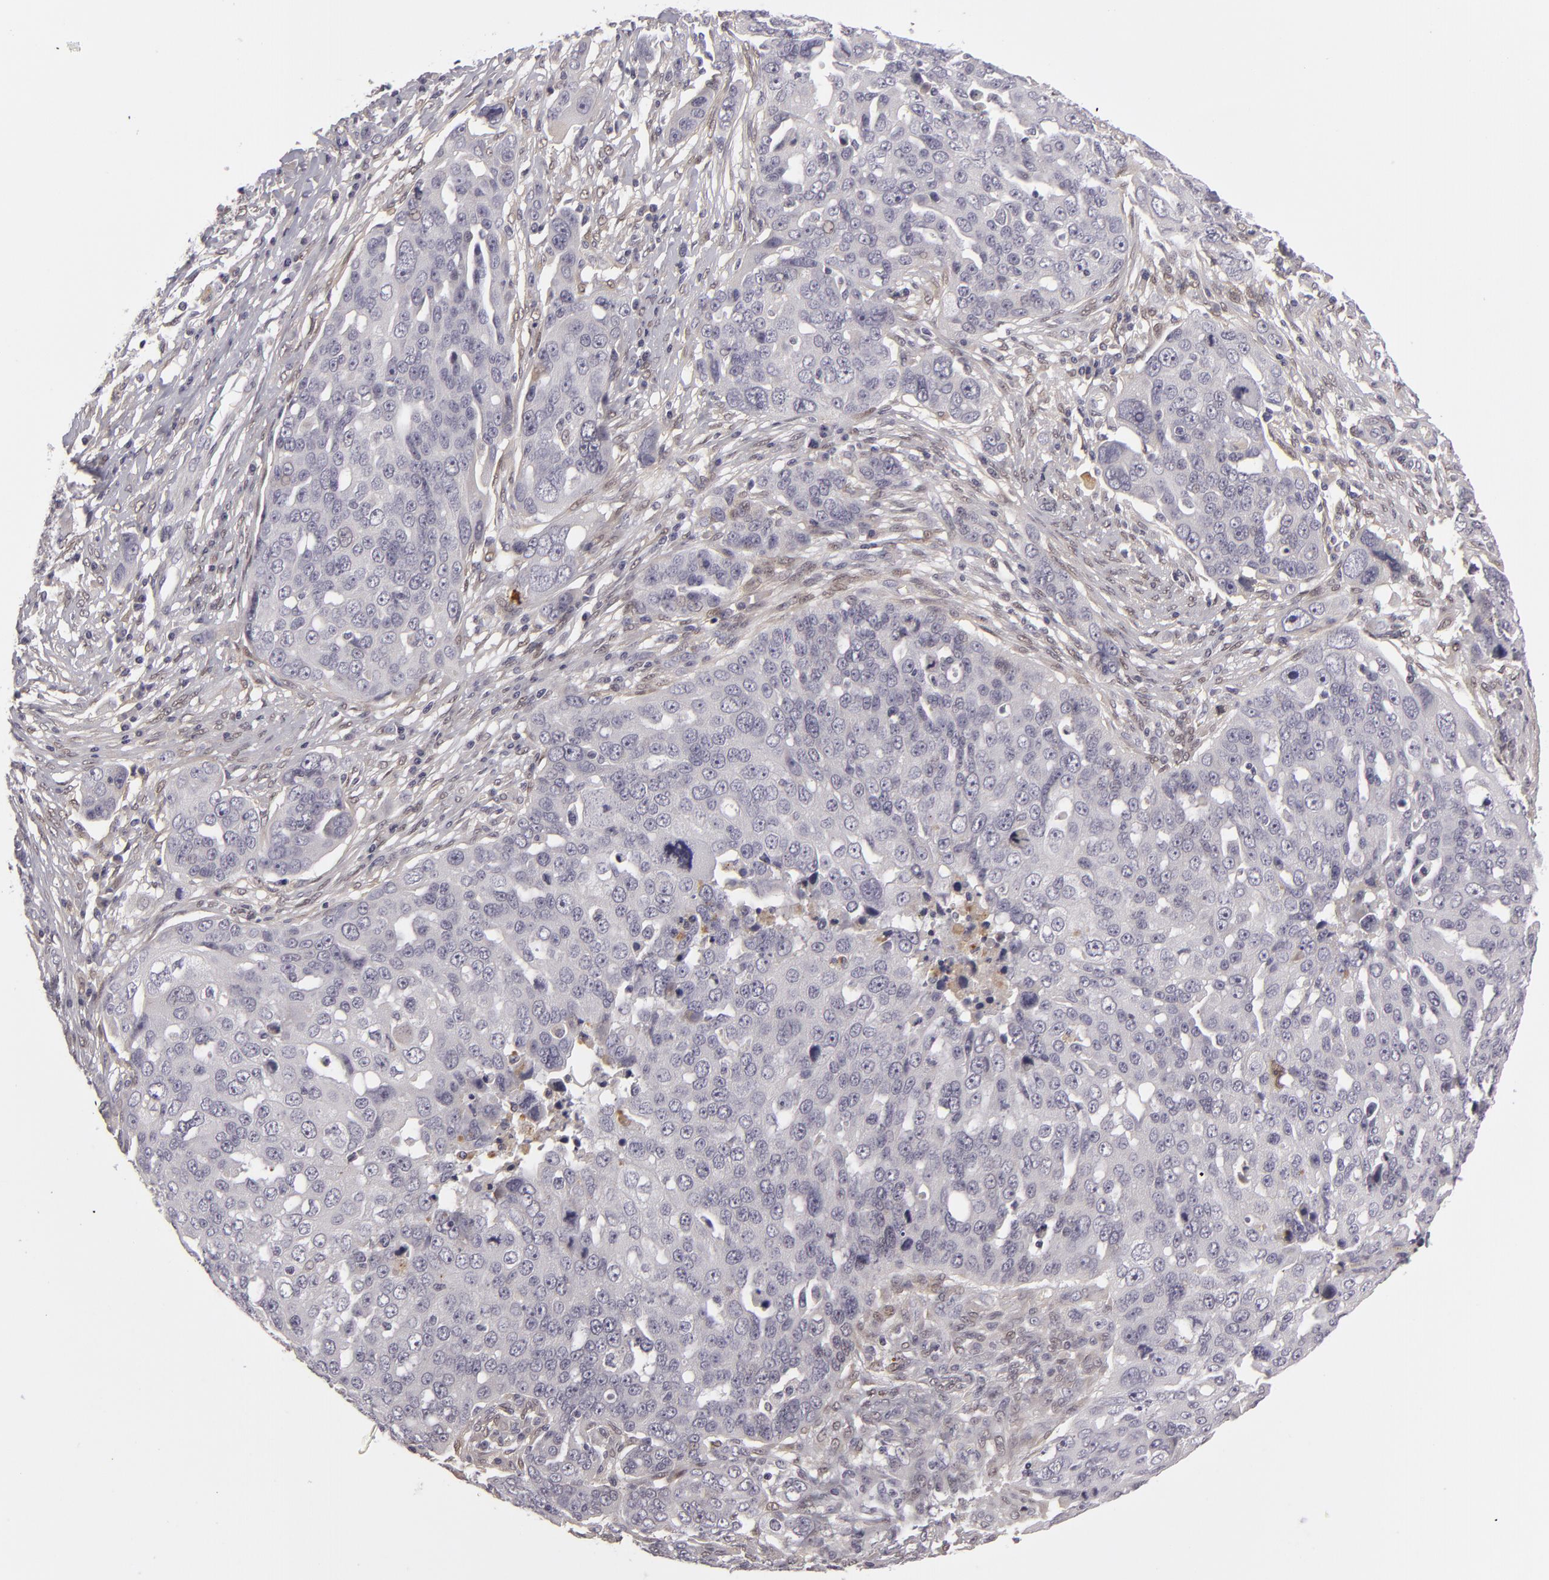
{"staining": {"intensity": "negative", "quantity": "none", "location": "none"}, "tissue": "ovarian cancer", "cell_type": "Tumor cells", "image_type": "cancer", "snomed": [{"axis": "morphology", "description": "Carcinoma, endometroid"}, {"axis": "topography", "description": "Ovary"}], "caption": "A high-resolution photomicrograph shows IHC staining of ovarian cancer (endometroid carcinoma), which reveals no significant expression in tumor cells.", "gene": "EFS", "patient": {"sex": "female", "age": 75}}